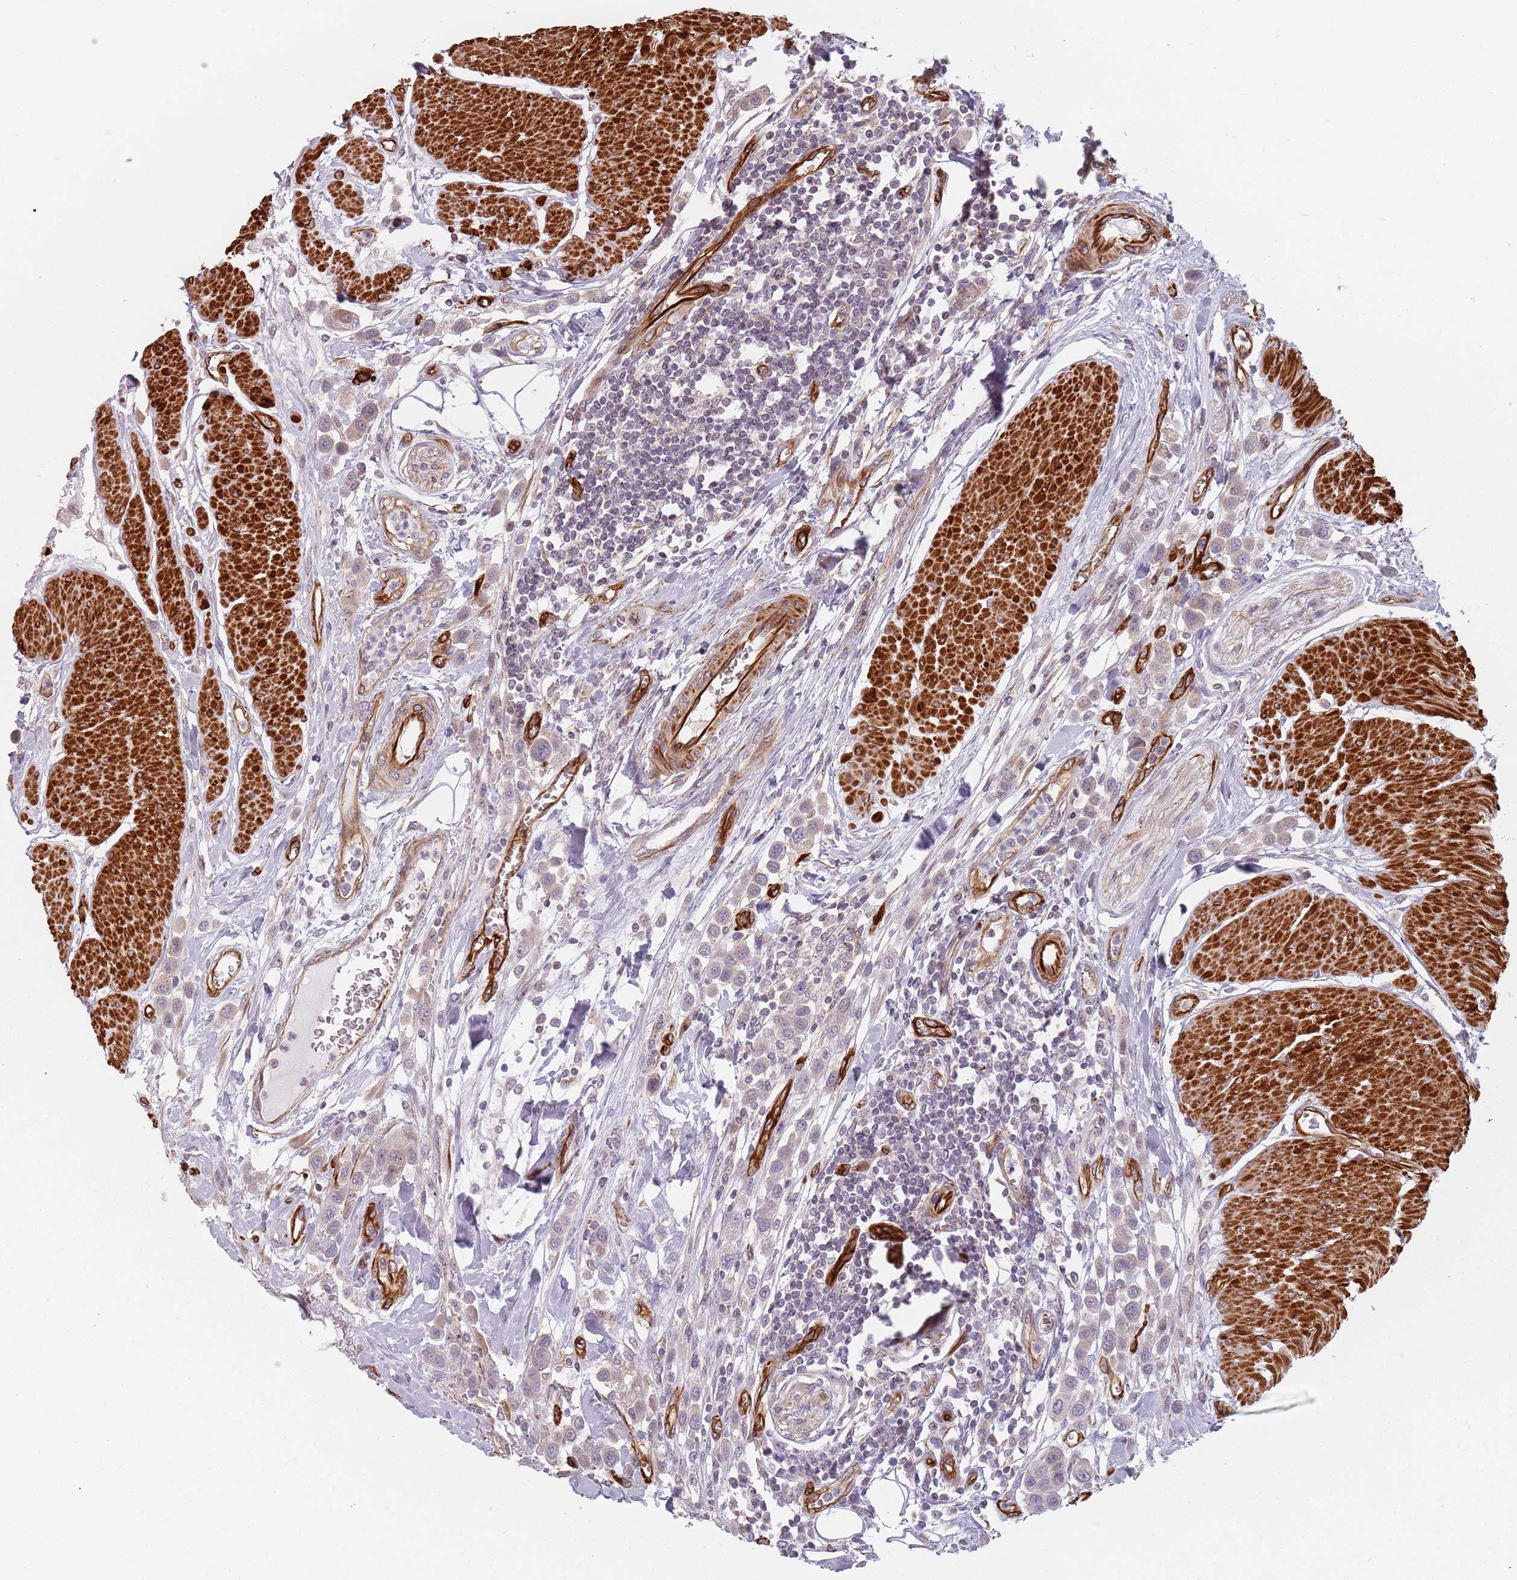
{"staining": {"intensity": "weak", "quantity": ">75%", "location": "cytoplasmic/membranous"}, "tissue": "urothelial cancer", "cell_type": "Tumor cells", "image_type": "cancer", "snomed": [{"axis": "morphology", "description": "Urothelial carcinoma, High grade"}, {"axis": "topography", "description": "Urinary bladder"}], "caption": "High-power microscopy captured an immunohistochemistry (IHC) image of urothelial carcinoma (high-grade), revealing weak cytoplasmic/membranous staining in approximately >75% of tumor cells.", "gene": "GAS2L3", "patient": {"sex": "male", "age": 50}}